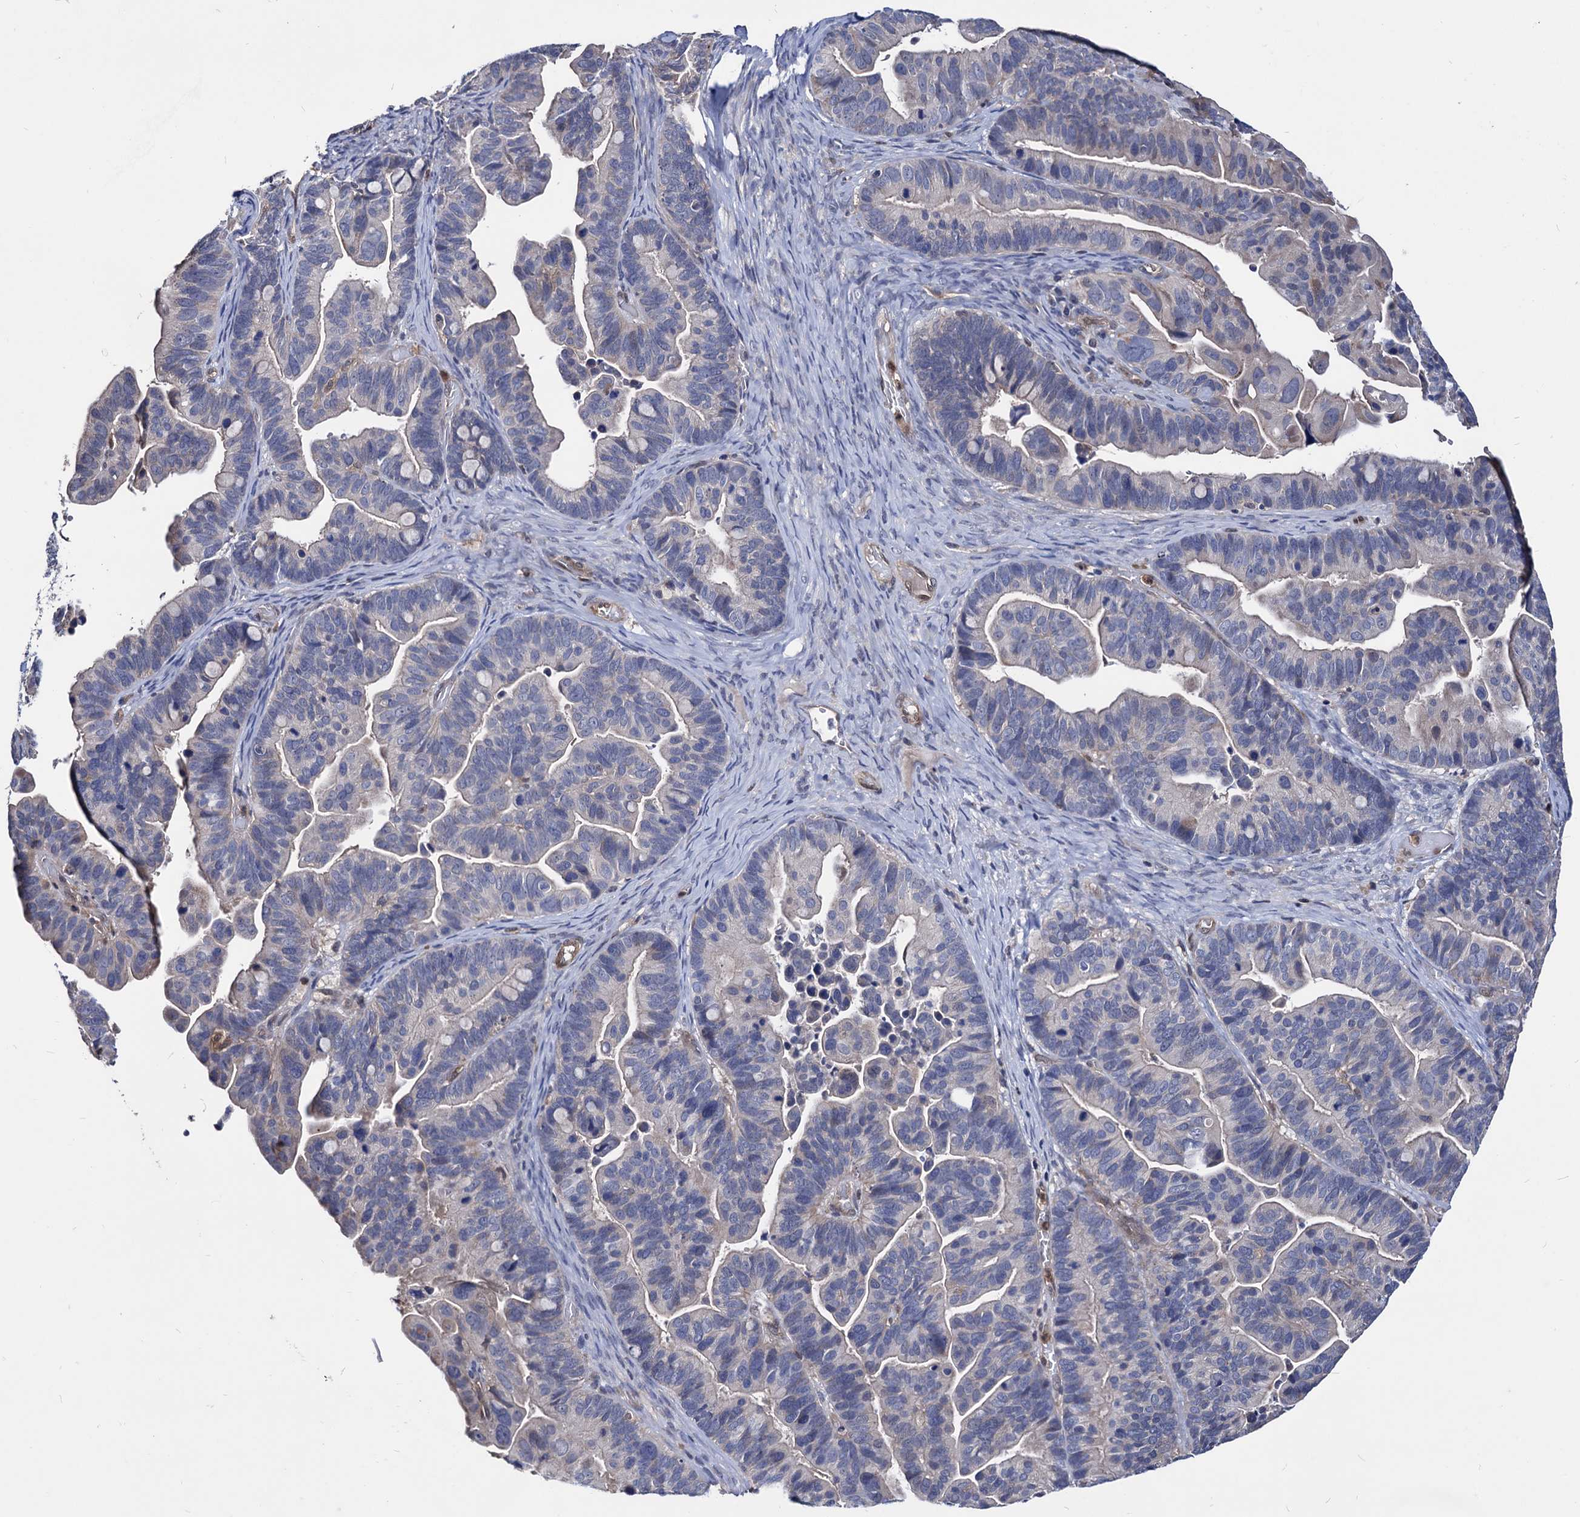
{"staining": {"intensity": "negative", "quantity": "none", "location": "none"}, "tissue": "ovarian cancer", "cell_type": "Tumor cells", "image_type": "cancer", "snomed": [{"axis": "morphology", "description": "Cystadenocarcinoma, serous, NOS"}, {"axis": "topography", "description": "Ovary"}], "caption": "The micrograph displays no significant expression in tumor cells of ovarian cancer. (Brightfield microscopy of DAB immunohistochemistry at high magnification).", "gene": "CPPED1", "patient": {"sex": "female", "age": 56}}